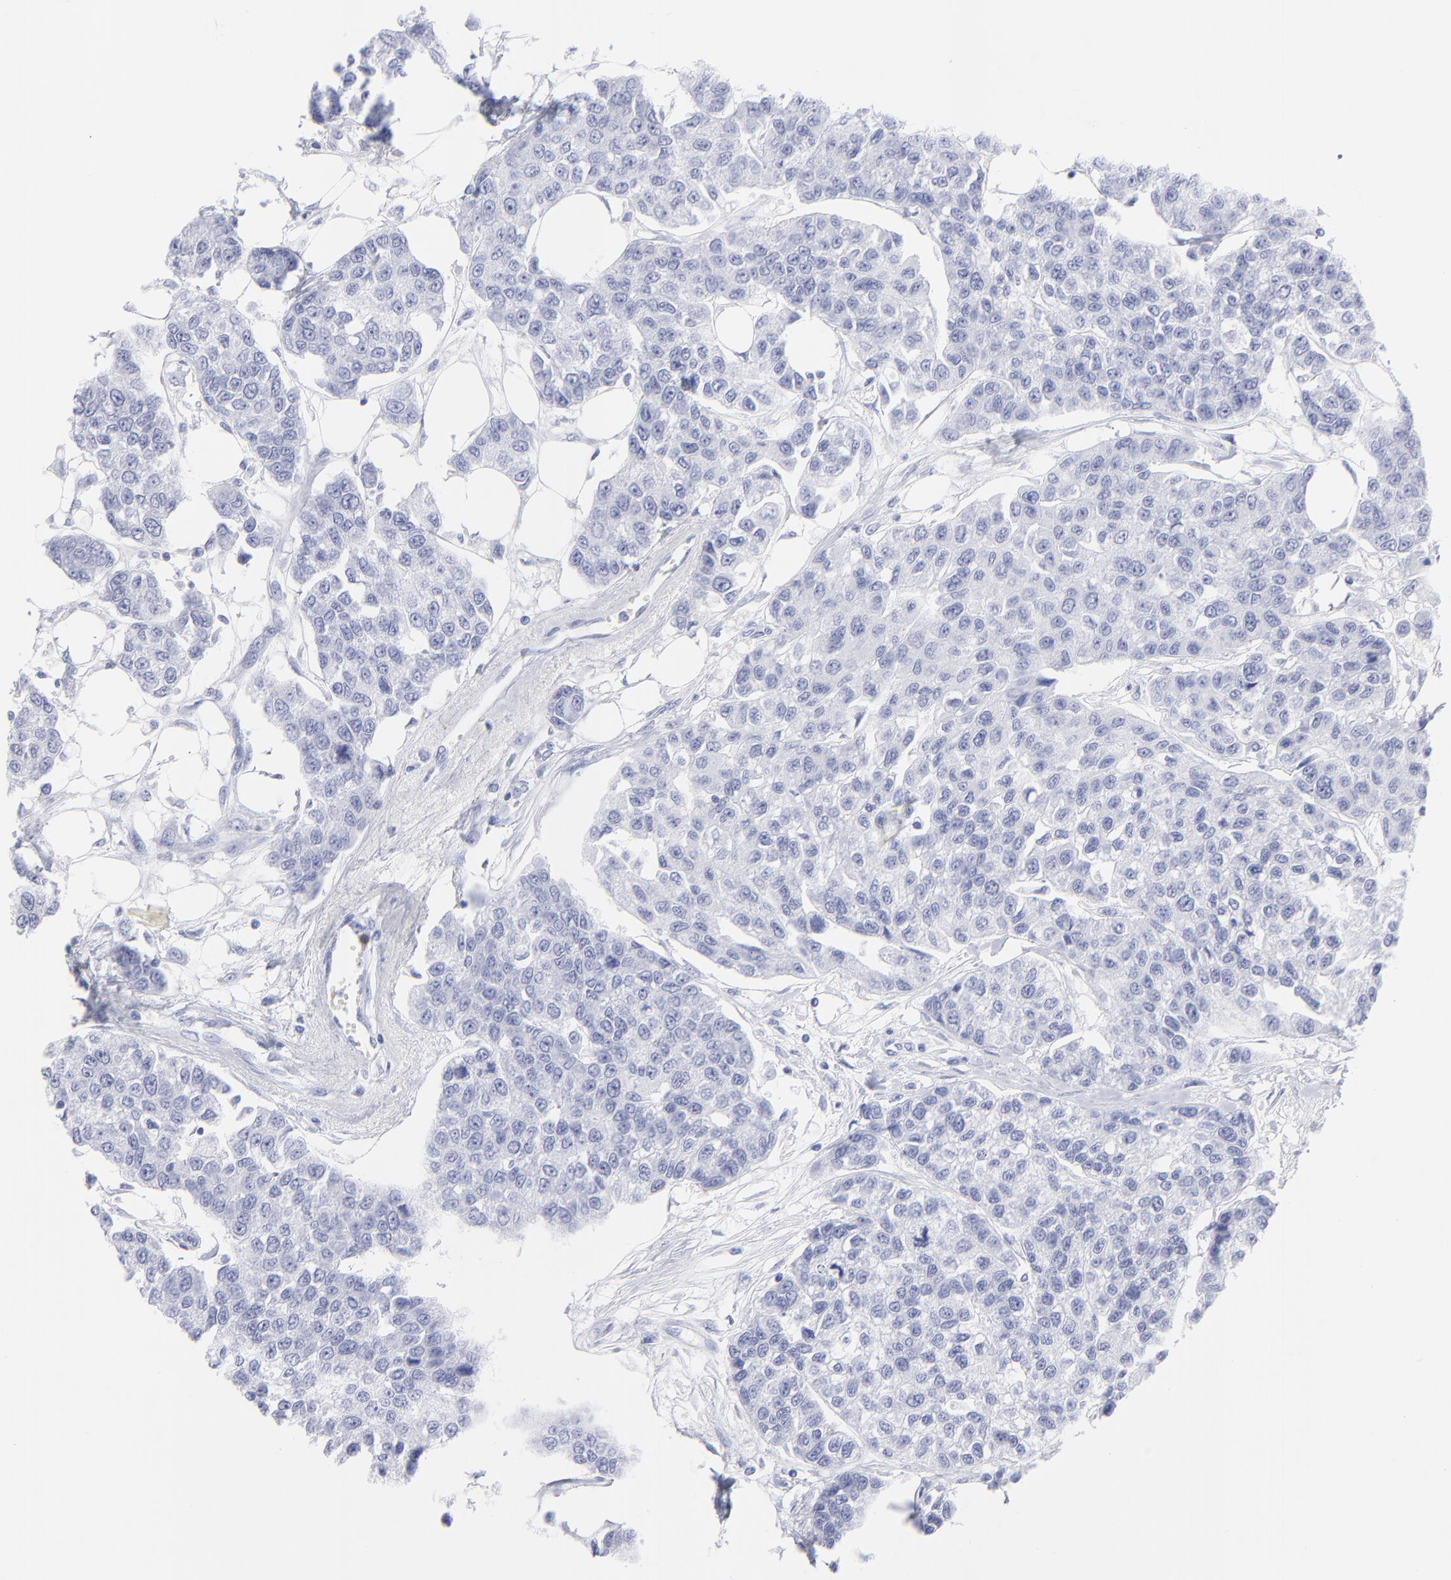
{"staining": {"intensity": "negative", "quantity": "none", "location": "none"}, "tissue": "breast cancer", "cell_type": "Tumor cells", "image_type": "cancer", "snomed": [{"axis": "morphology", "description": "Duct carcinoma"}, {"axis": "topography", "description": "Breast"}], "caption": "Tumor cells show no significant staining in breast invasive ductal carcinoma. (IHC, brightfield microscopy, high magnification).", "gene": "F13B", "patient": {"sex": "female", "age": 51}}